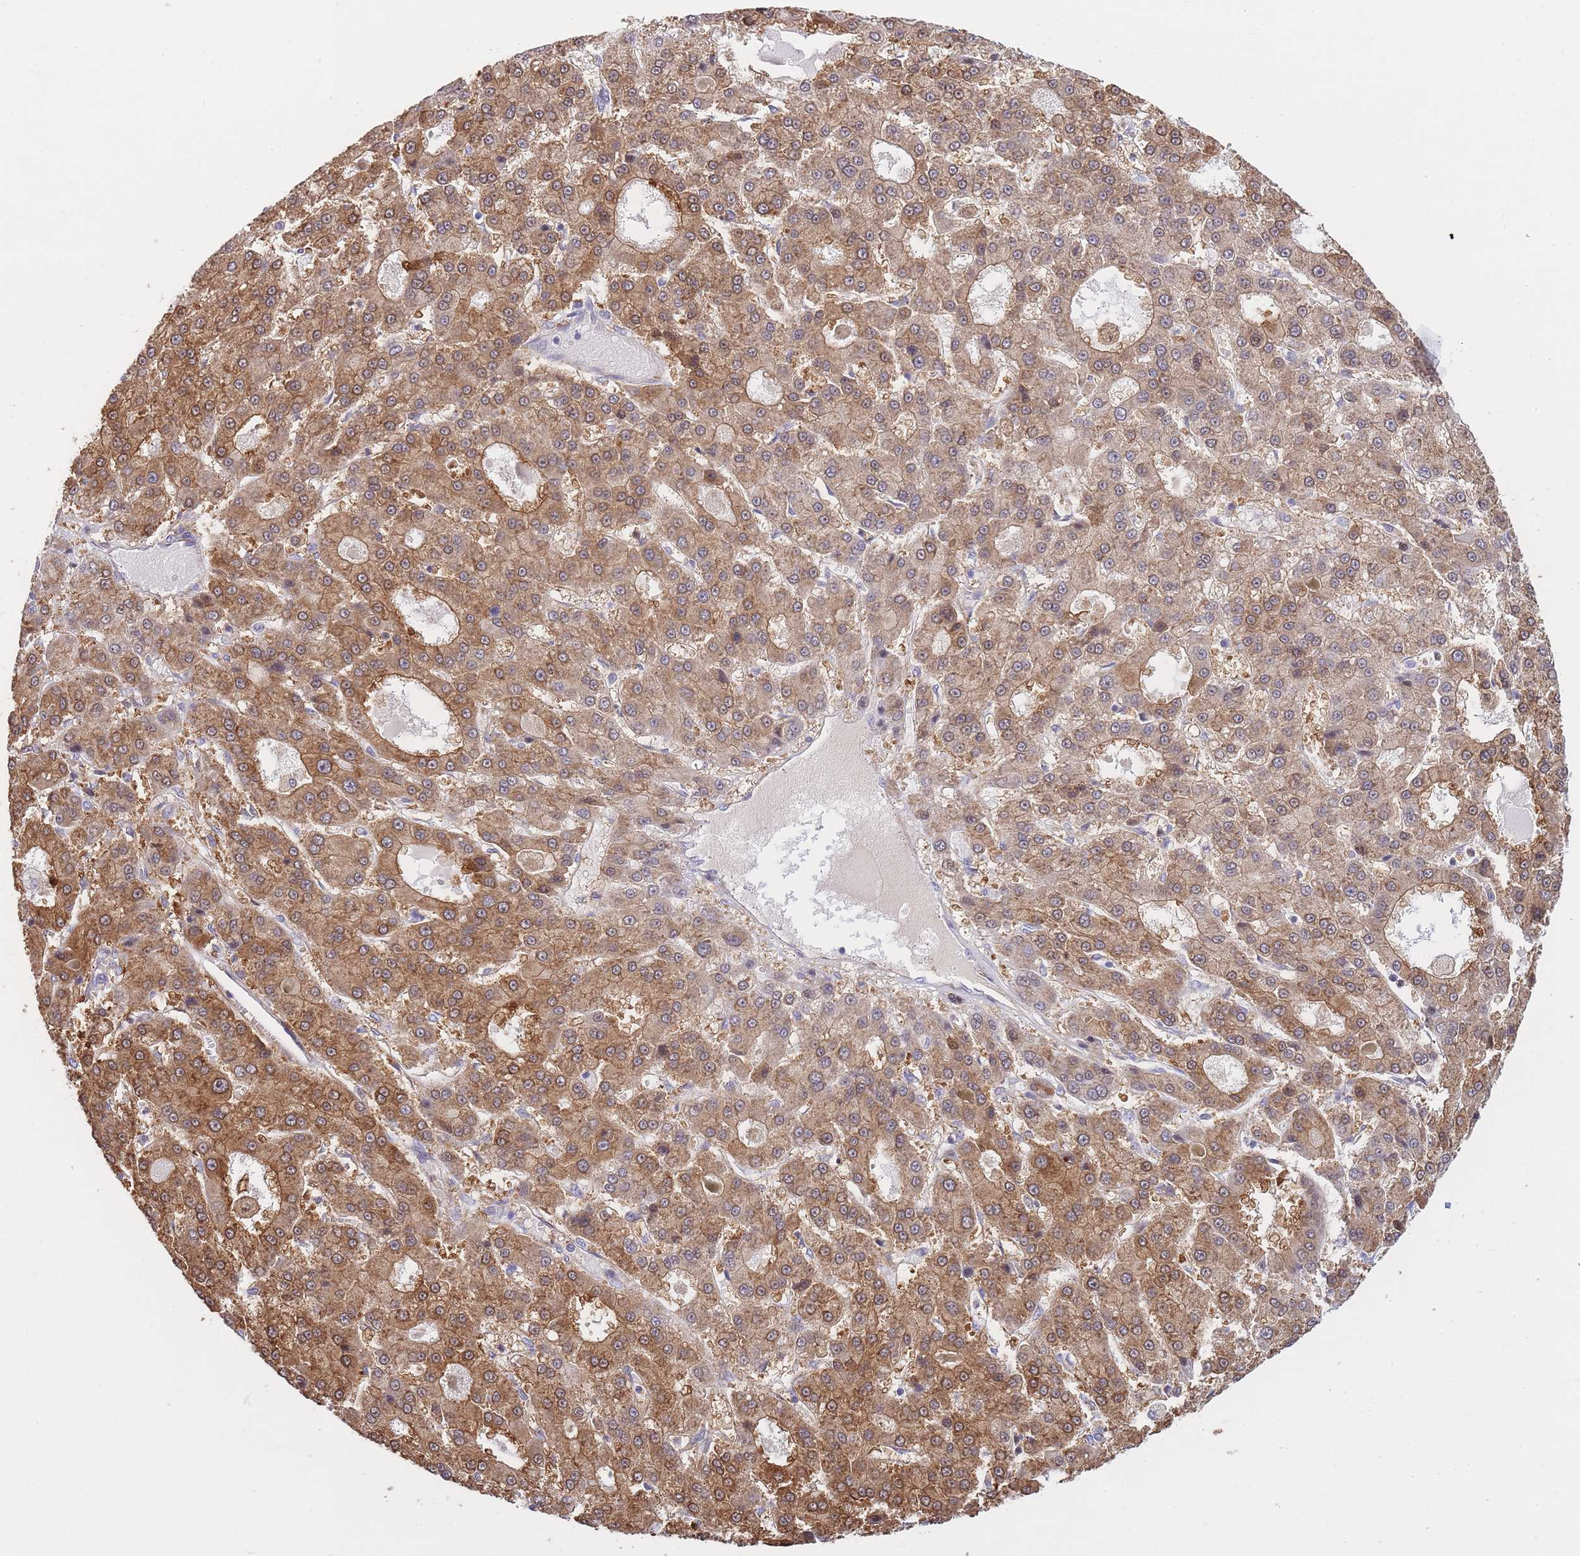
{"staining": {"intensity": "moderate", "quantity": ">75%", "location": "cytoplasmic/membranous"}, "tissue": "liver cancer", "cell_type": "Tumor cells", "image_type": "cancer", "snomed": [{"axis": "morphology", "description": "Carcinoma, Hepatocellular, NOS"}, {"axis": "topography", "description": "Liver"}], "caption": "A brown stain labels moderate cytoplasmic/membranous positivity of a protein in liver hepatocellular carcinoma tumor cells.", "gene": "ECPAS", "patient": {"sex": "male", "age": 70}}